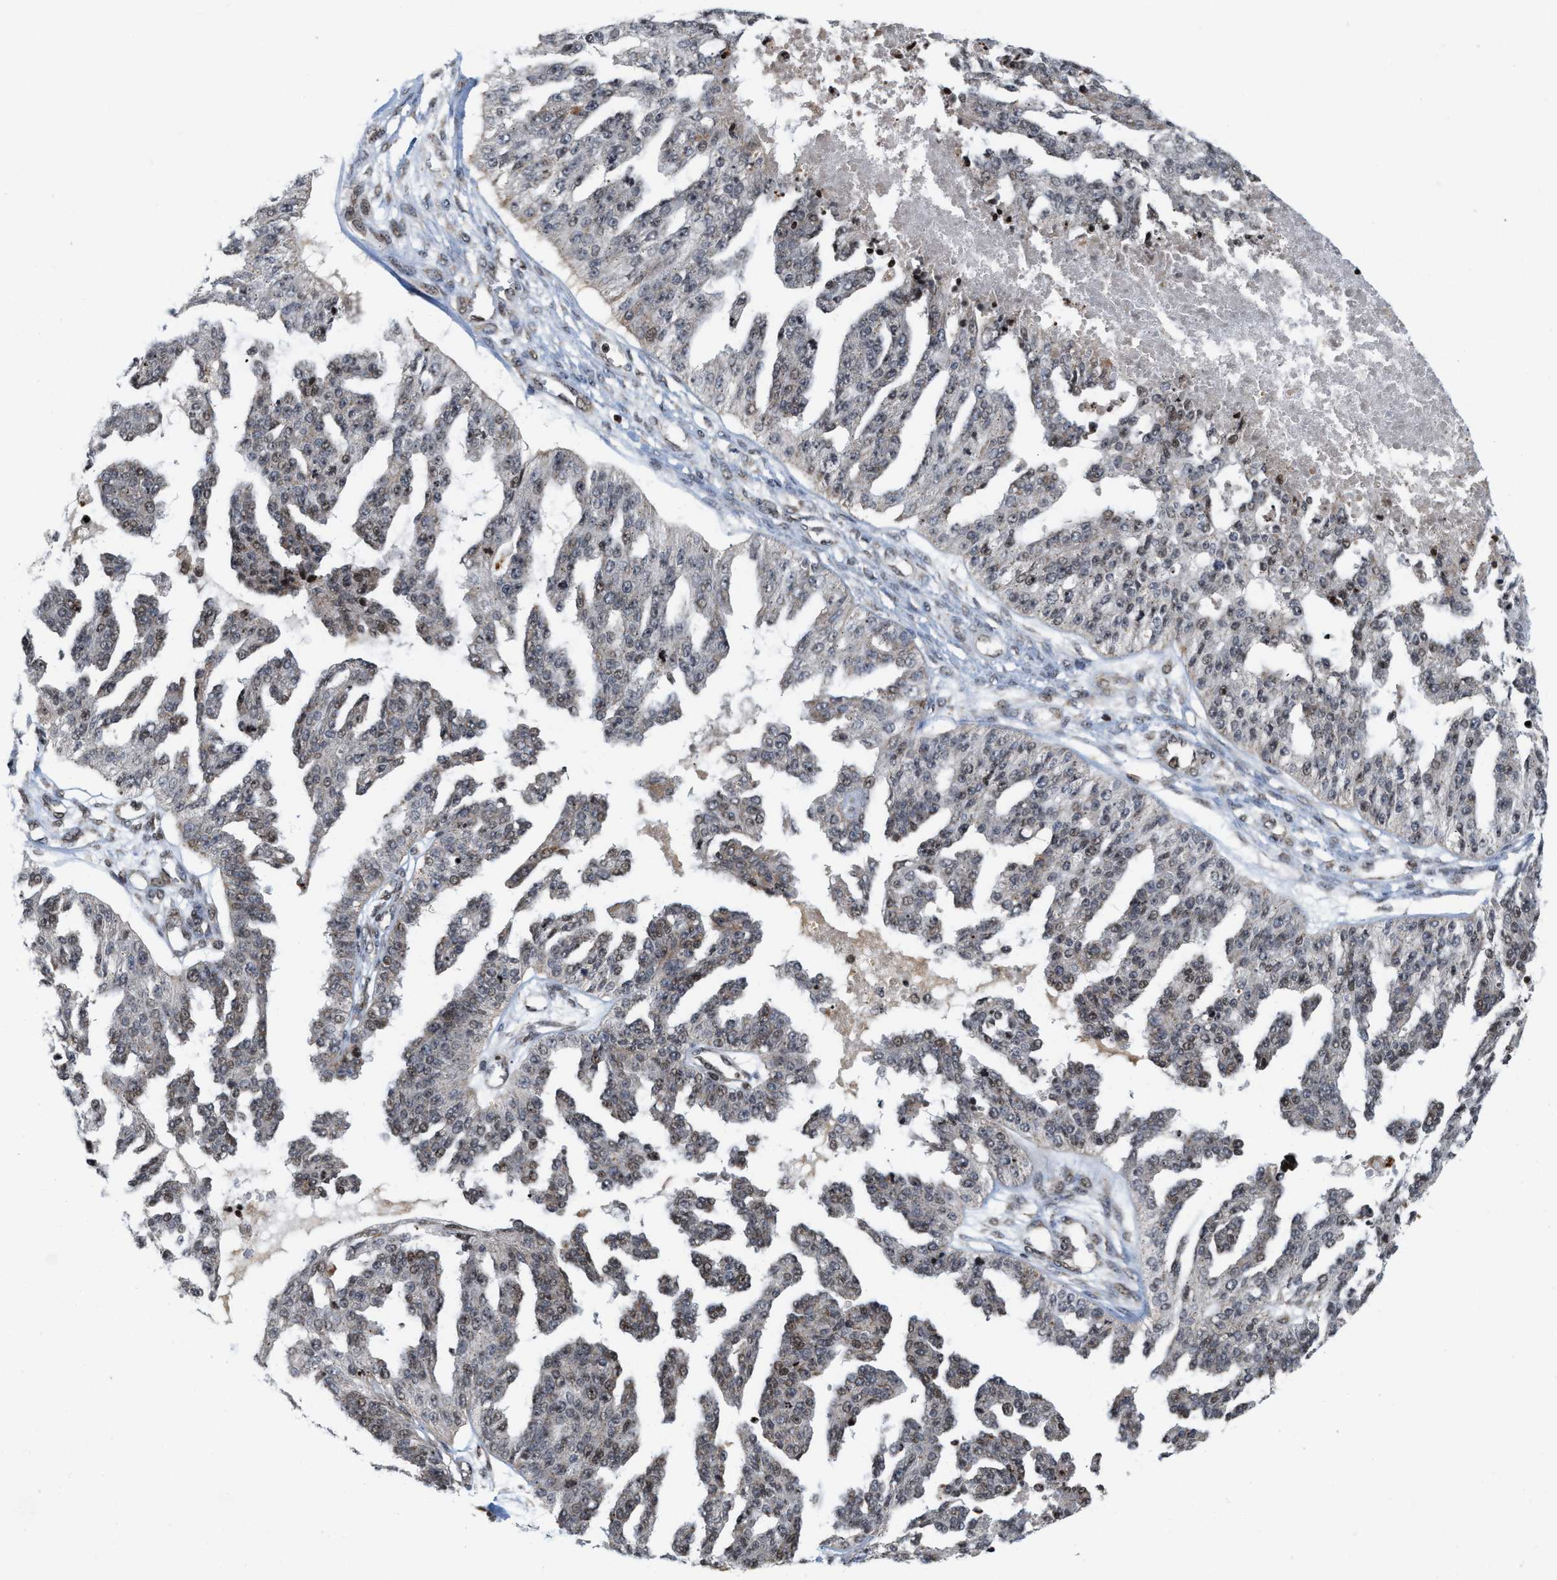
{"staining": {"intensity": "weak", "quantity": "<25%", "location": "cytoplasmic/membranous,nuclear"}, "tissue": "ovarian cancer", "cell_type": "Tumor cells", "image_type": "cancer", "snomed": [{"axis": "morphology", "description": "Cystadenocarcinoma, serous, NOS"}, {"axis": "topography", "description": "Ovary"}], "caption": "The photomicrograph shows no significant expression in tumor cells of serous cystadenocarcinoma (ovarian).", "gene": "PDZD2", "patient": {"sex": "female", "age": 58}}